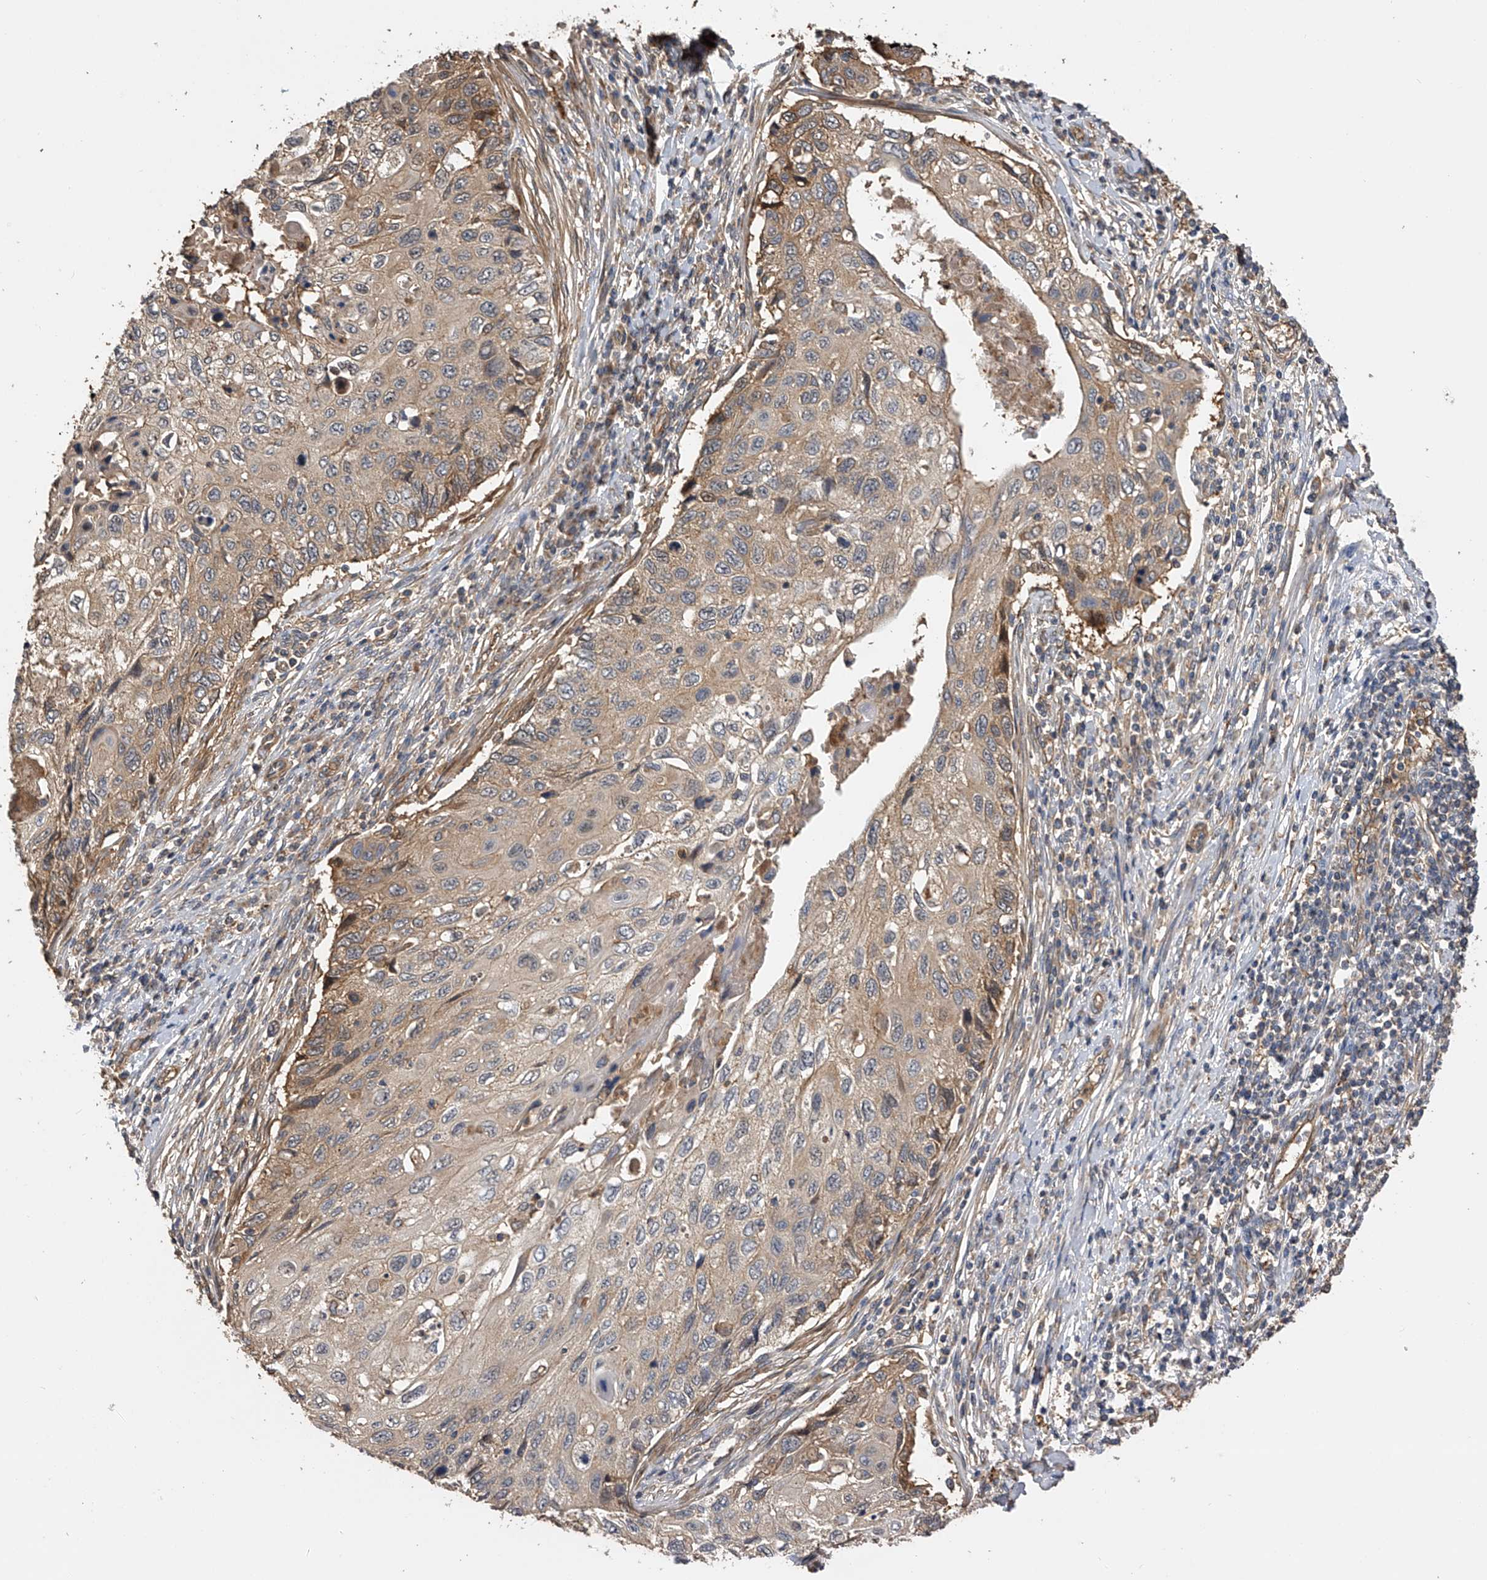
{"staining": {"intensity": "moderate", "quantity": "25%-75%", "location": "cytoplasmic/membranous"}, "tissue": "cervical cancer", "cell_type": "Tumor cells", "image_type": "cancer", "snomed": [{"axis": "morphology", "description": "Squamous cell carcinoma, NOS"}, {"axis": "topography", "description": "Cervix"}], "caption": "Squamous cell carcinoma (cervical) stained for a protein (brown) reveals moderate cytoplasmic/membranous positive expression in about 25%-75% of tumor cells.", "gene": "PTPRA", "patient": {"sex": "female", "age": 70}}